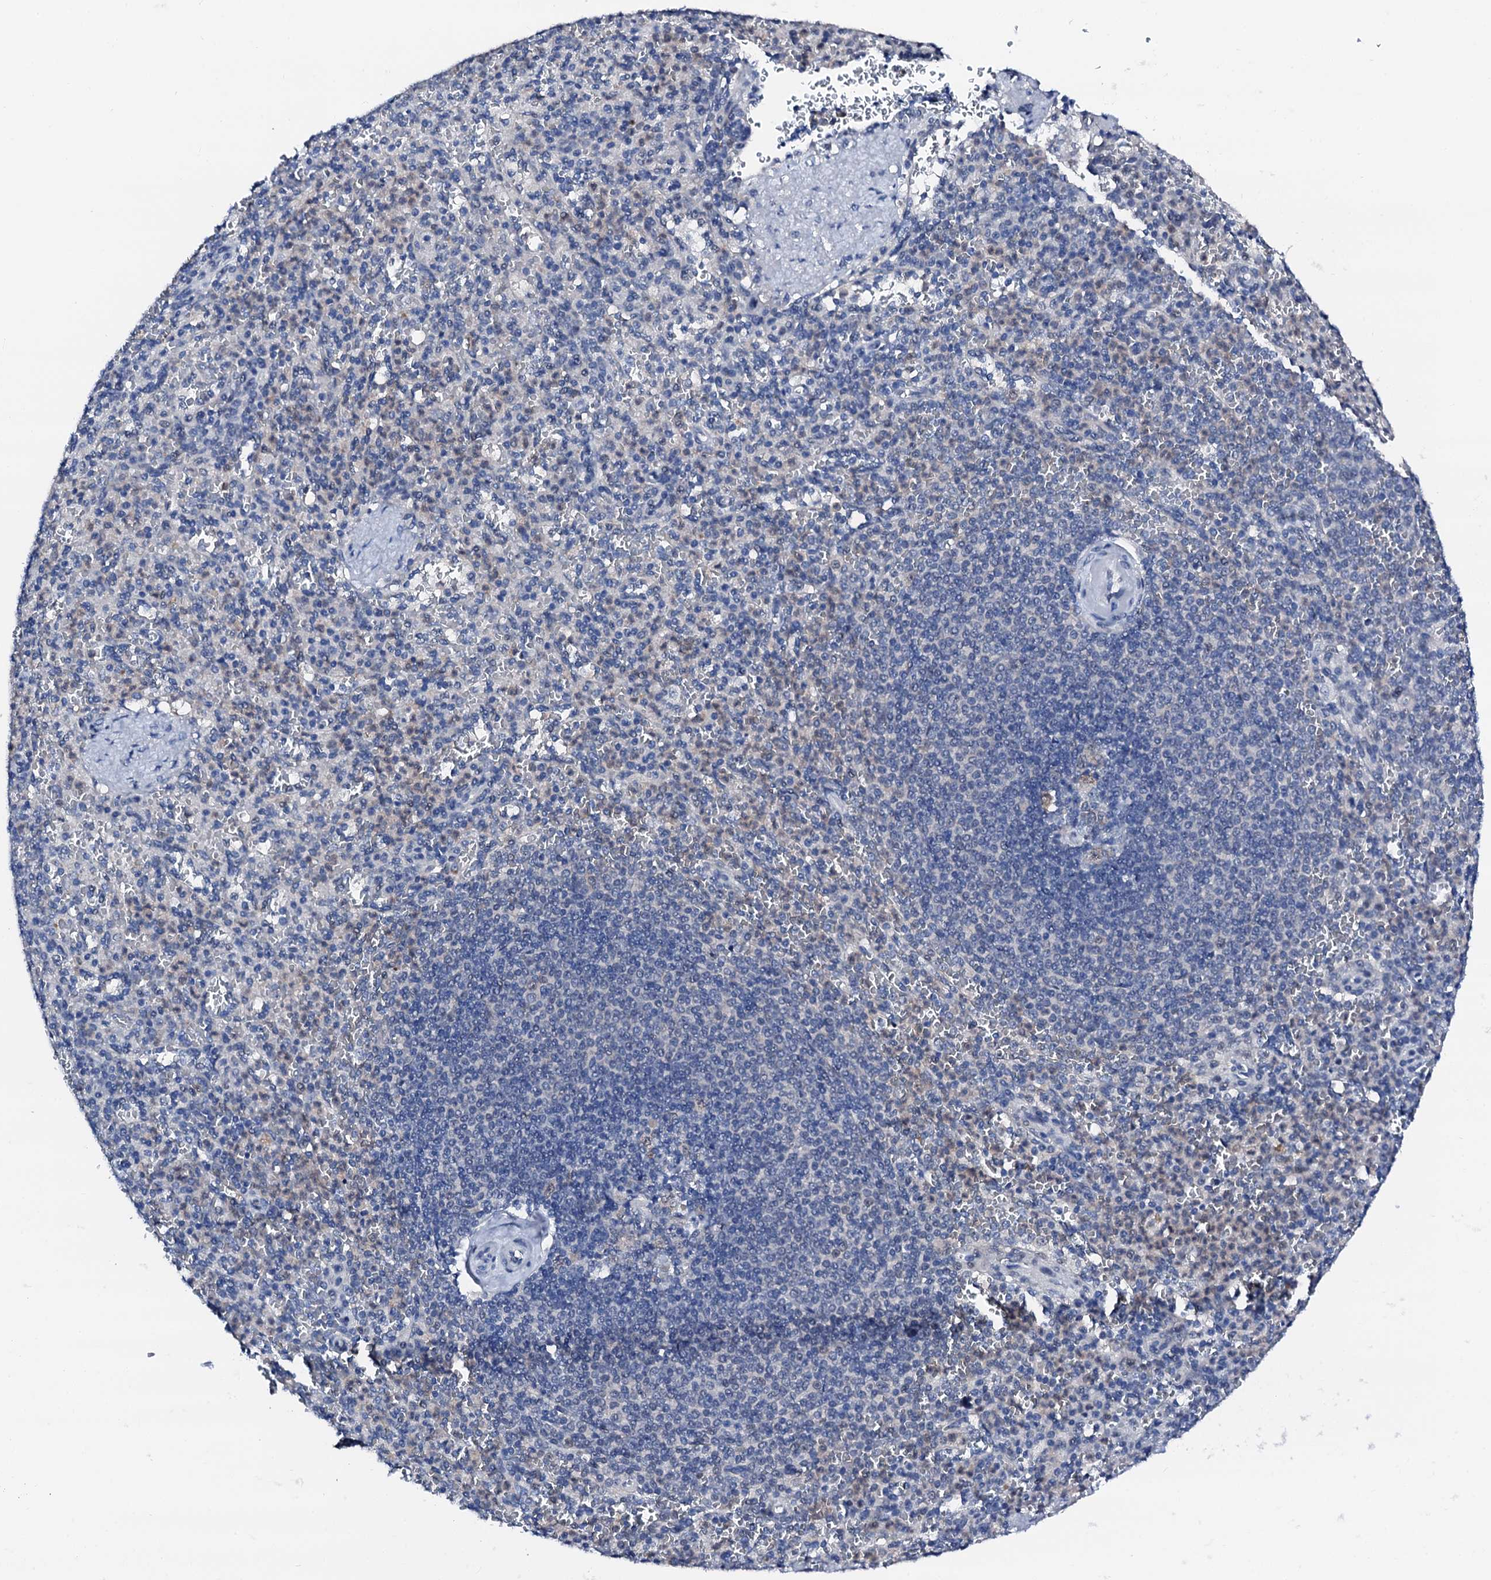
{"staining": {"intensity": "negative", "quantity": "none", "location": "none"}, "tissue": "spleen", "cell_type": "Cells in red pulp", "image_type": "normal", "snomed": [{"axis": "morphology", "description": "Normal tissue, NOS"}, {"axis": "topography", "description": "Spleen"}], "caption": "High magnification brightfield microscopy of benign spleen stained with DAB (brown) and counterstained with hematoxylin (blue): cells in red pulp show no significant staining.", "gene": "TRAFD1", "patient": {"sex": "female", "age": 74}}